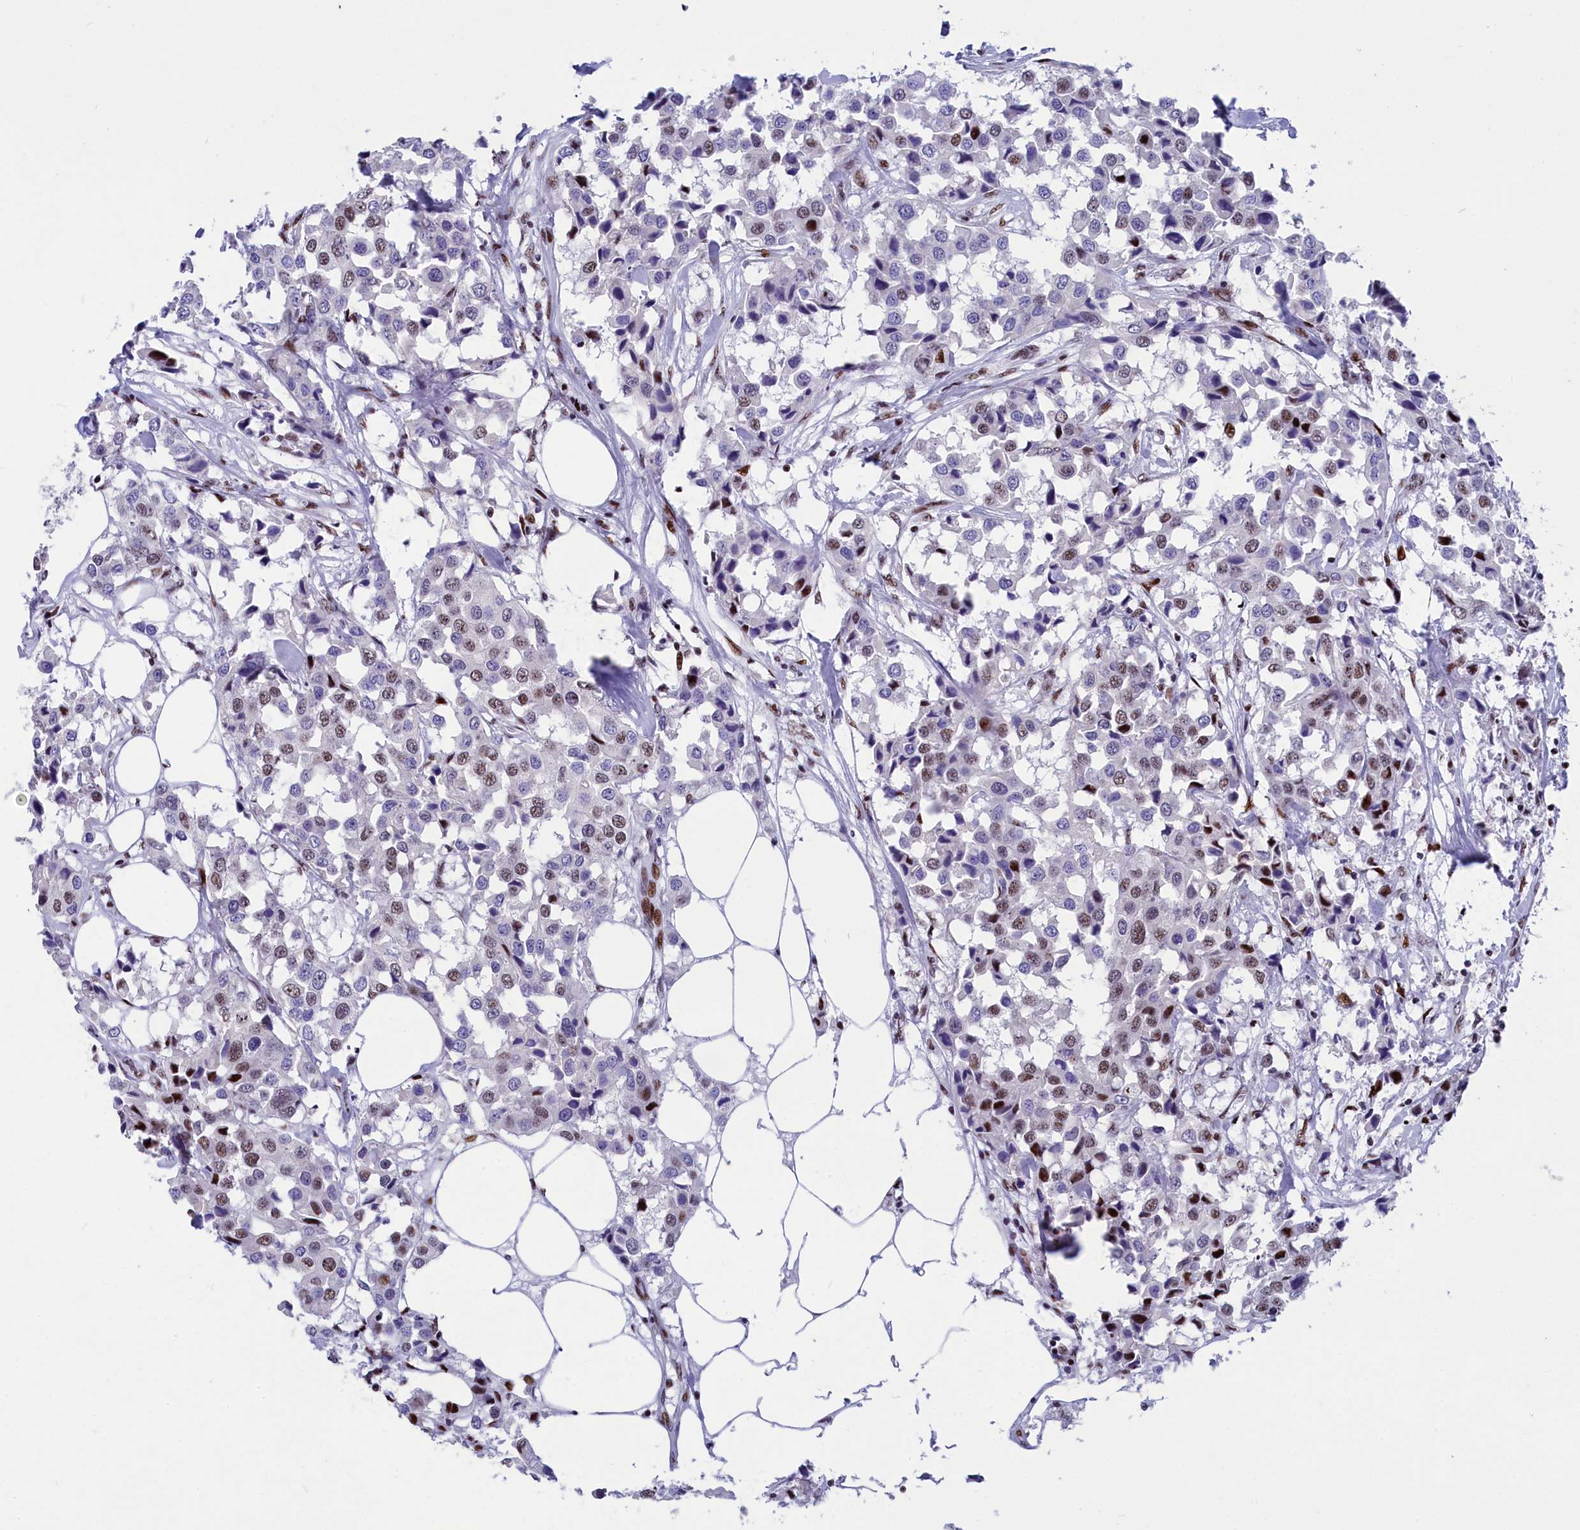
{"staining": {"intensity": "weak", "quantity": "25%-75%", "location": "nuclear"}, "tissue": "breast cancer", "cell_type": "Tumor cells", "image_type": "cancer", "snomed": [{"axis": "morphology", "description": "Duct carcinoma"}, {"axis": "topography", "description": "Breast"}], "caption": "Breast cancer (infiltrating ductal carcinoma) stained with immunohistochemistry shows weak nuclear staining in about 25%-75% of tumor cells.", "gene": "NSA2", "patient": {"sex": "female", "age": 80}}